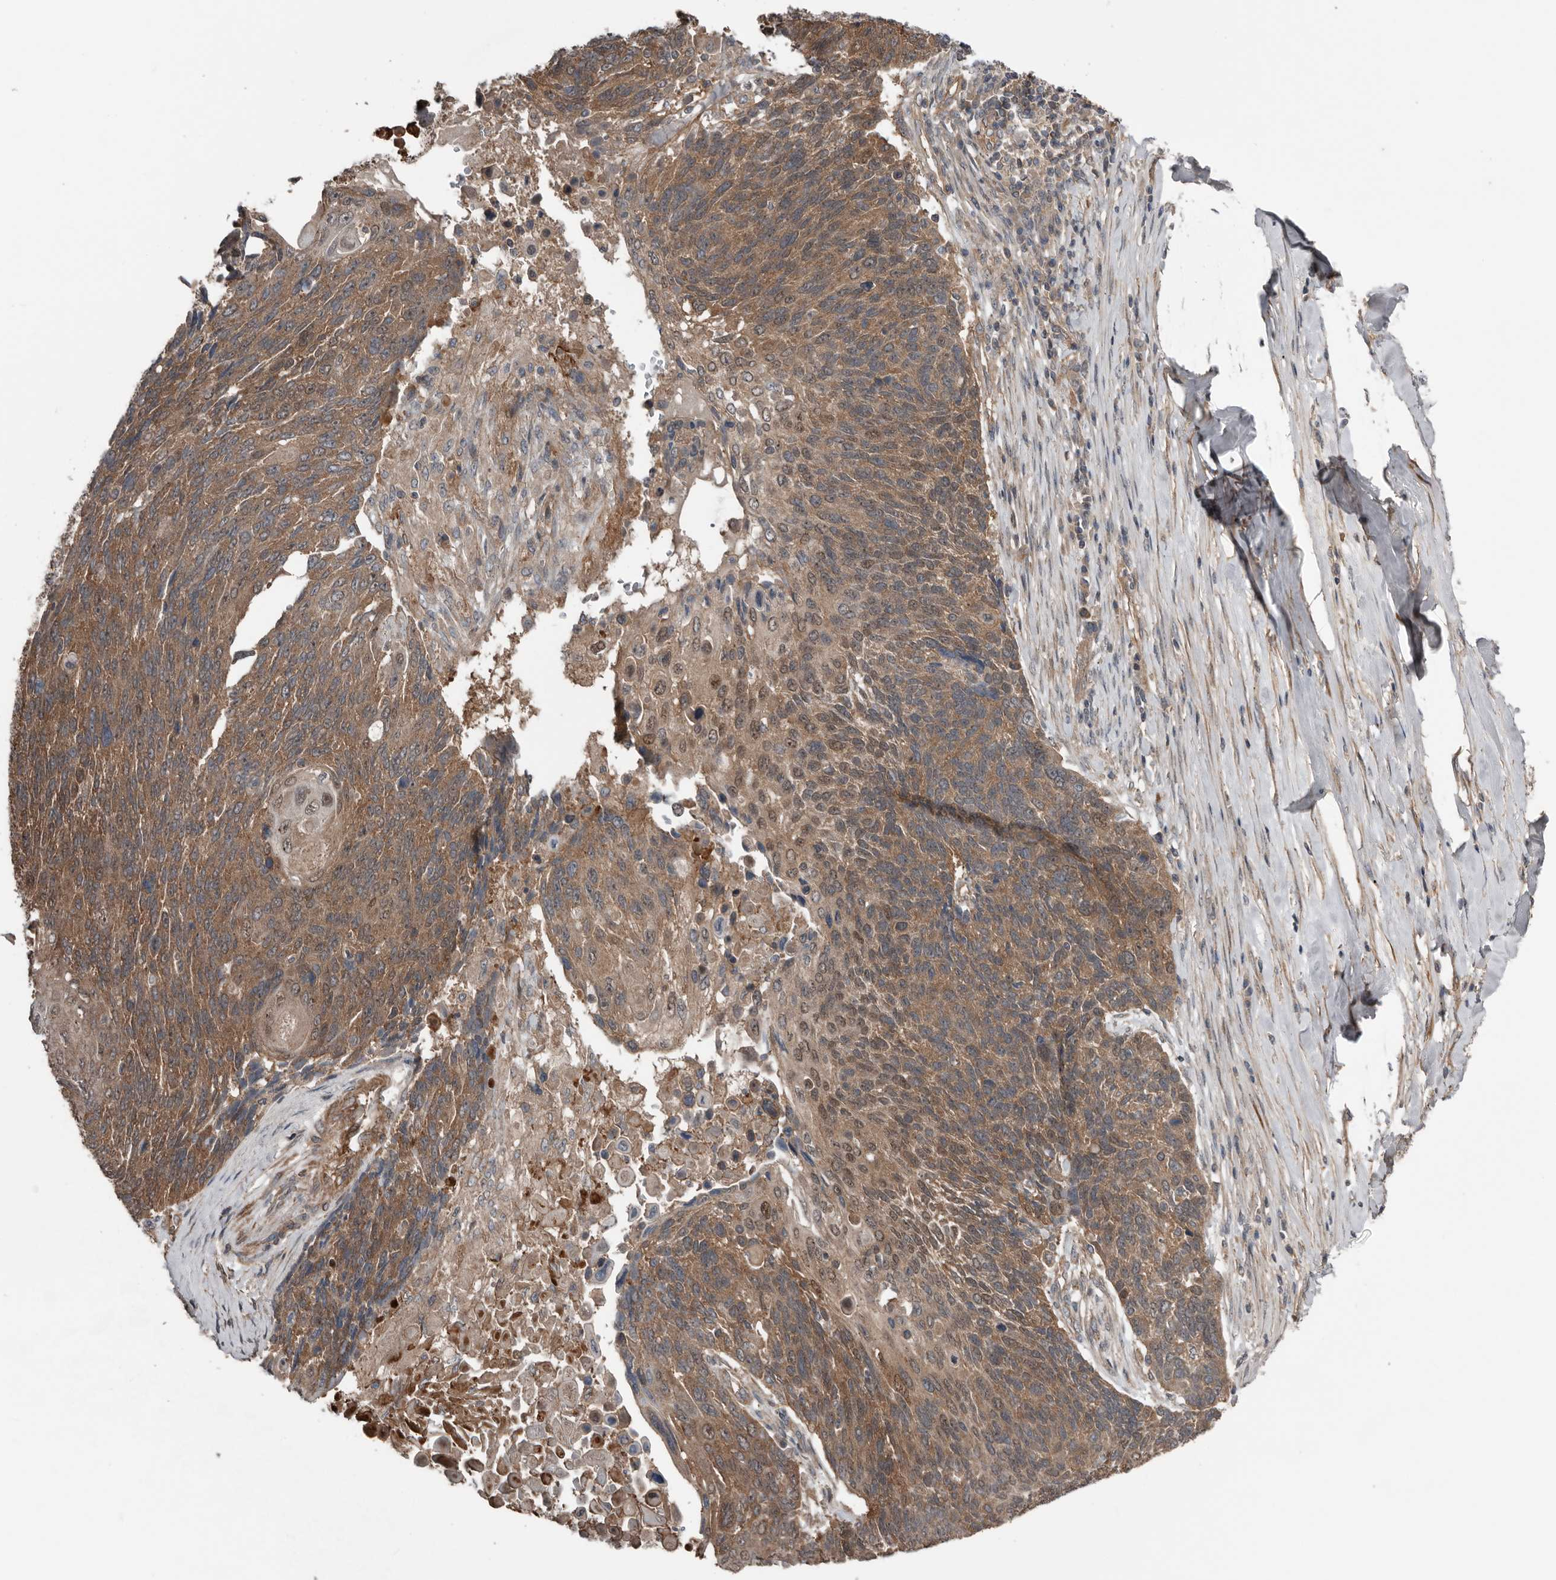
{"staining": {"intensity": "moderate", "quantity": ">75%", "location": "cytoplasmic/membranous"}, "tissue": "lung cancer", "cell_type": "Tumor cells", "image_type": "cancer", "snomed": [{"axis": "morphology", "description": "Squamous cell carcinoma, NOS"}, {"axis": "topography", "description": "Lung"}], "caption": "A brown stain shows moderate cytoplasmic/membranous positivity of a protein in human squamous cell carcinoma (lung) tumor cells. The protein of interest is shown in brown color, while the nuclei are stained blue.", "gene": "DNAJB4", "patient": {"sex": "male", "age": 66}}